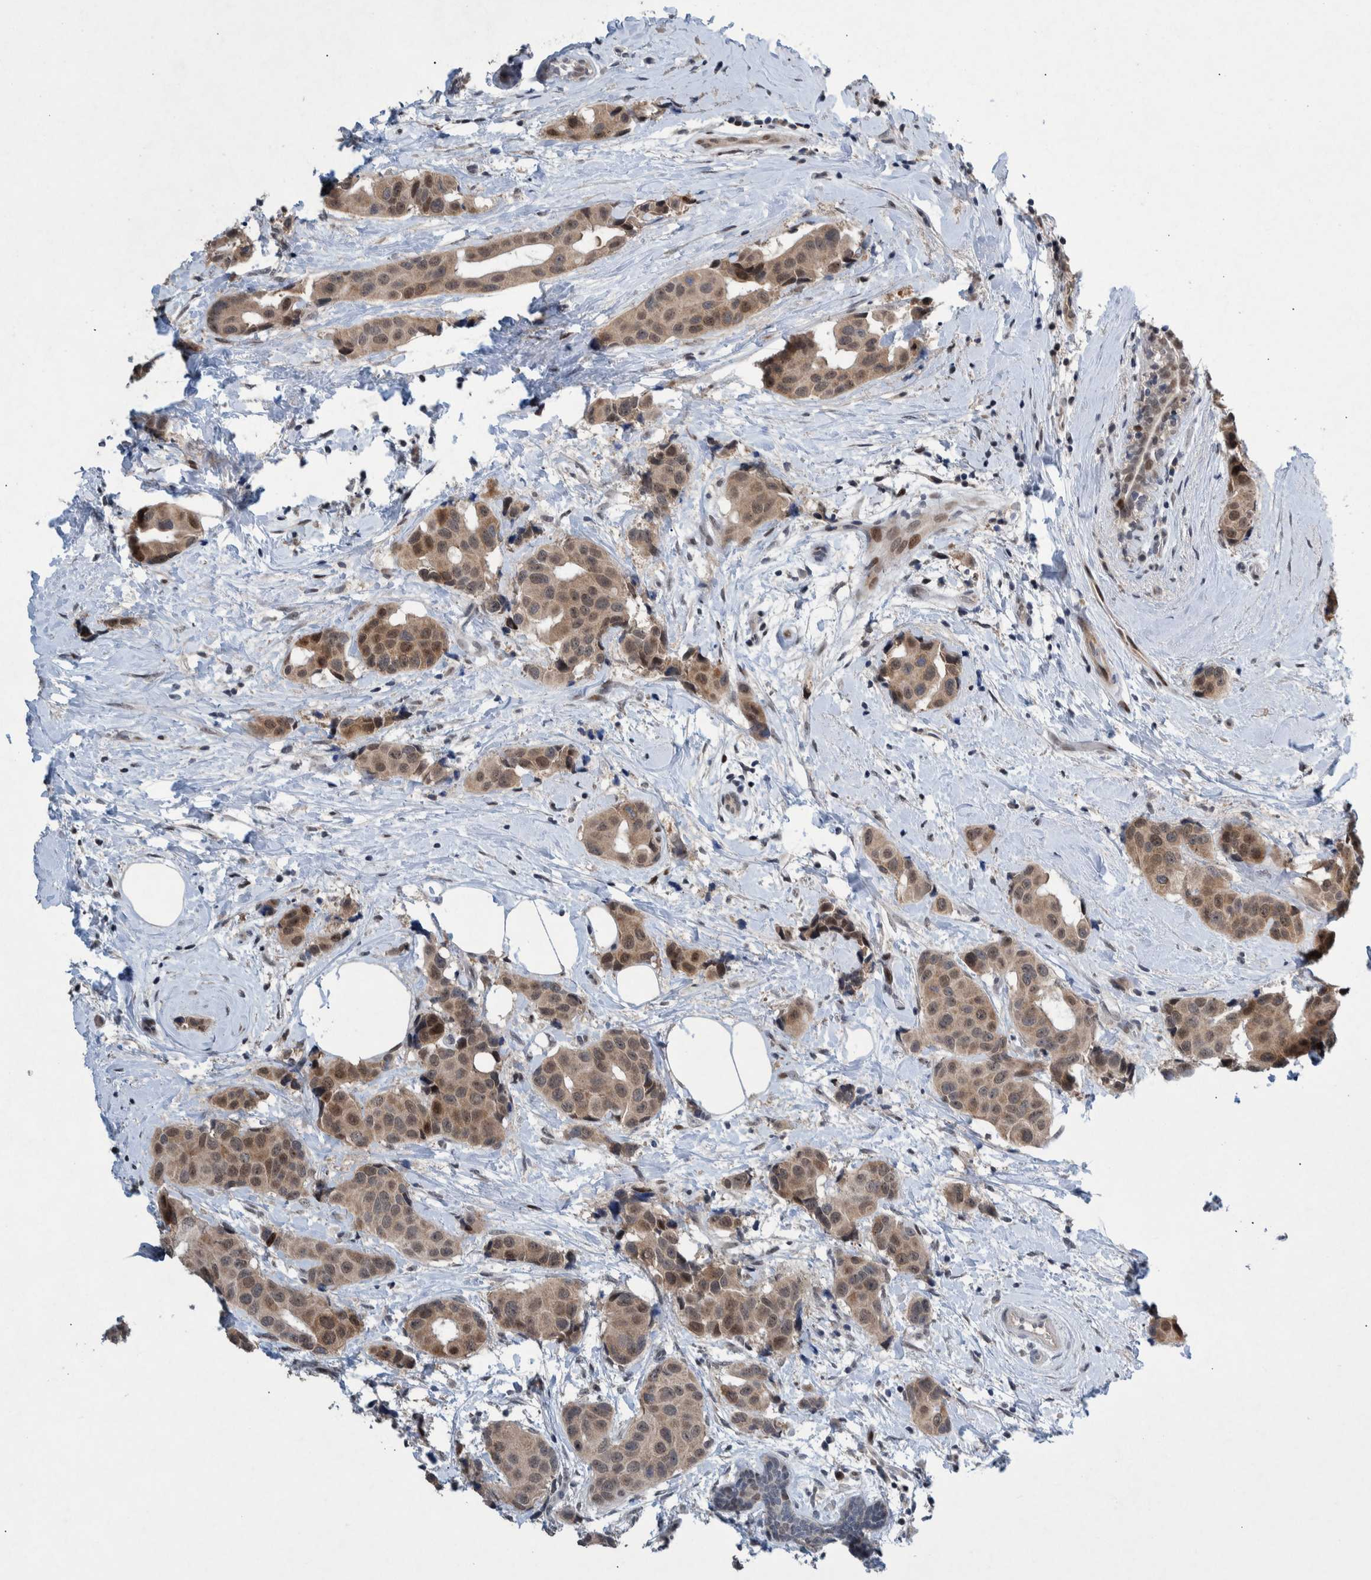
{"staining": {"intensity": "moderate", "quantity": ">75%", "location": "cytoplasmic/membranous"}, "tissue": "breast cancer", "cell_type": "Tumor cells", "image_type": "cancer", "snomed": [{"axis": "morphology", "description": "Normal tissue, NOS"}, {"axis": "morphology", "description": "Duct carcinoma"}, {"axis": "topography", "description": "Breast"}], "caption": "The image demonstrates staining of intraductal carcinoma (breast), revealing moderate cytoplasmic/membranous protein positivity (brown color) within tumor cells. Using DAB (brown) and hematoxylin (blue) stains, captured at high magnification using brightfield microscopy.", "gene": "ESRP1", "patient": {"sex": "female", "age": 39}}